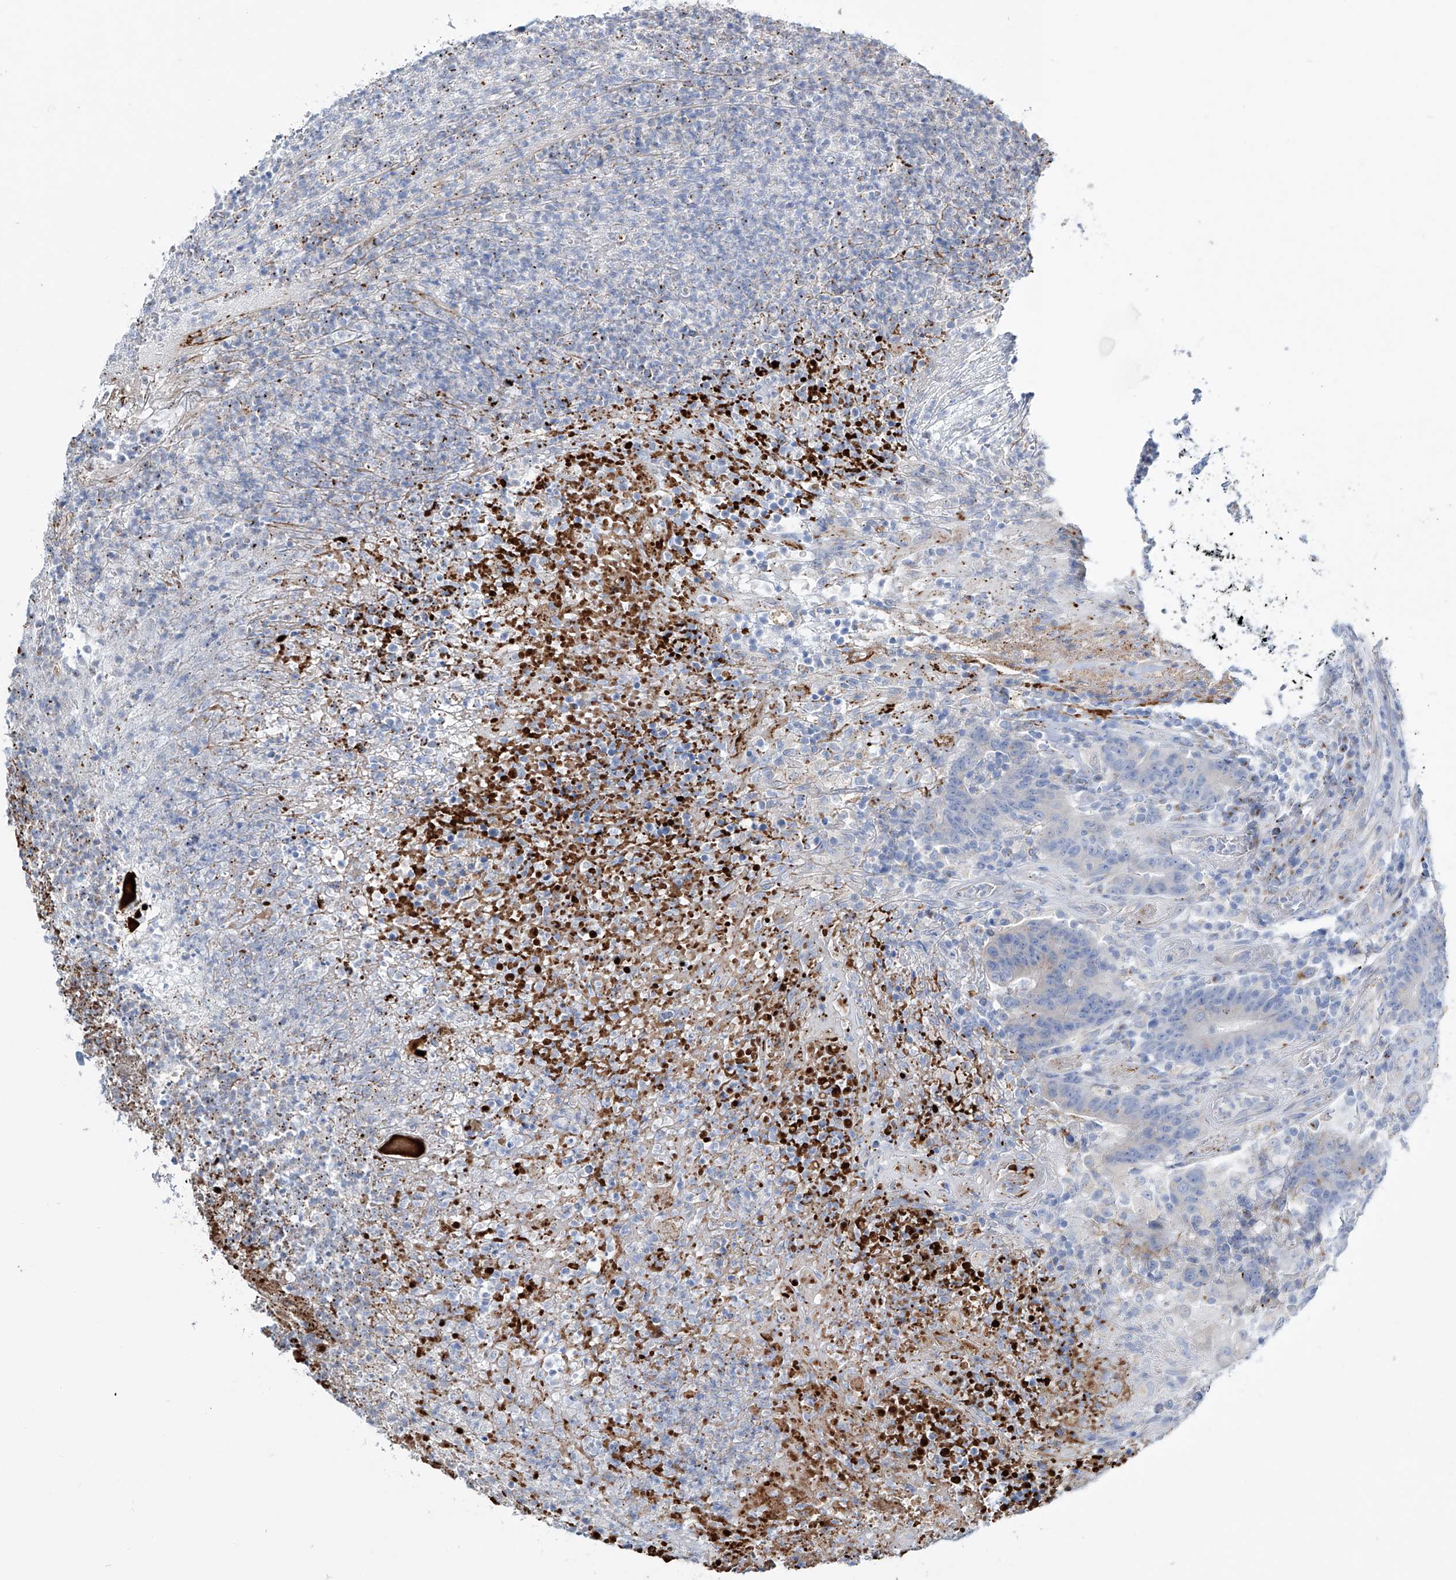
{"staining": {"intensity": "negative", "quantity": "none", "location": "none"}, "tissue": "colorectal cancer", "cell_type": "Tumor cells", "image_type": "cancer", "snomed": [{"axis": "morphology", "description": "Normal tissue, NOS"}, {"axis": "morphology", "description": "Adenocarcinoma, NOS"}, {"axis": "topography", "description": "Colon"}], "caption": "Immunohistochemical staining of colorectal cancer reveals no significant staining in tumor cells.", "gene": "CDH5", "patient": {"sex": "female", "age": 75}}